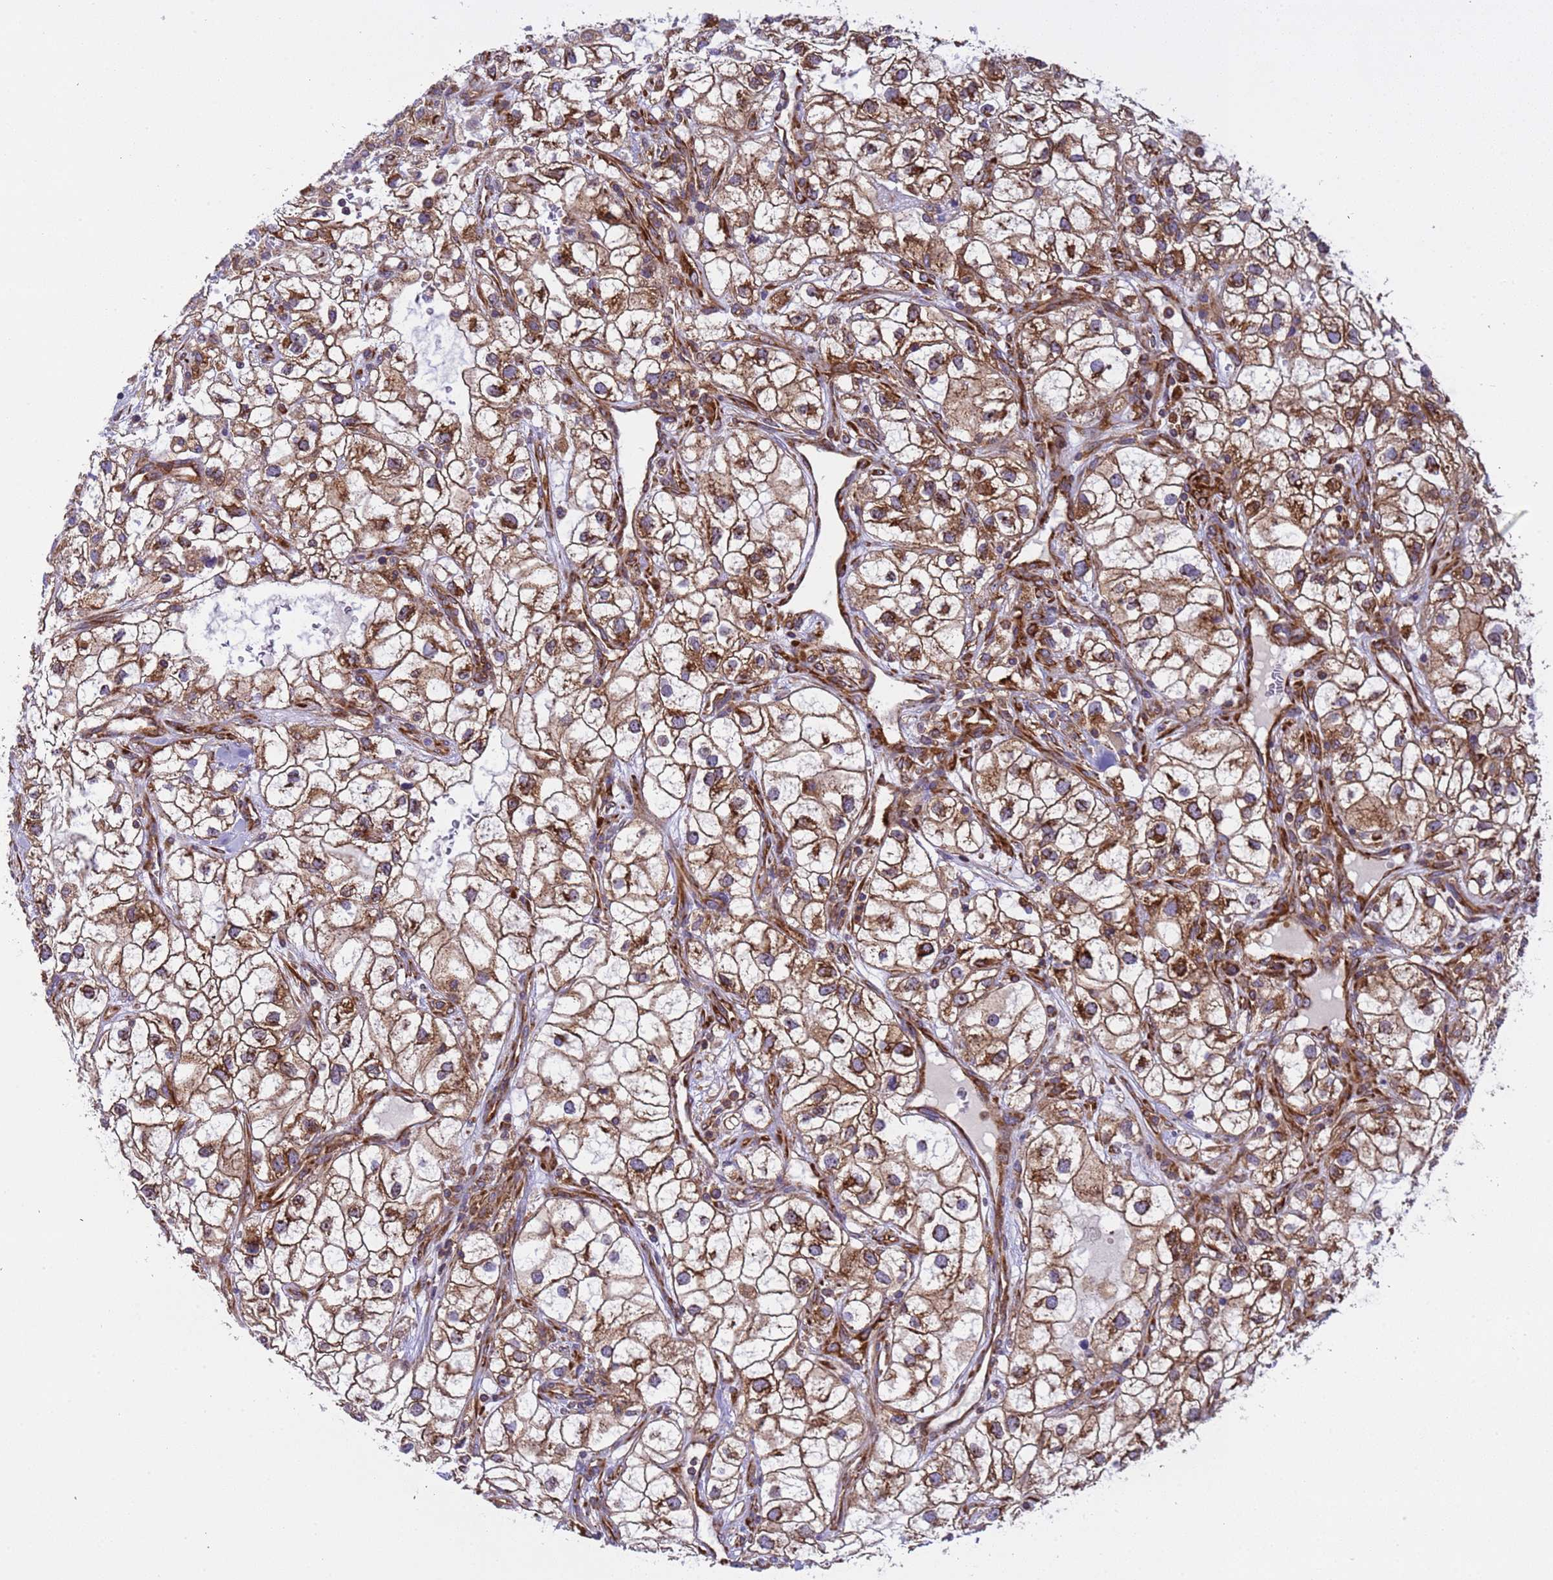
{"staining": {"intensity": "strong", "quantity": ">75%", "location": "cytoplasmic/membranous"}, "tissue": "renal cancer", "cell_type": "Tumor cells", "image_type": "cancer", "snomed": [{"axis": "morphology", "description": "Adenocarcinoma, NOS"}, {"axis": "topography", "description": "Kidney"}], "caption": "Human renal adenocarcinoma stained for a protein (brown) demonstrates strong cytoplasmic/membranous positive staining in about >75% of tumor cells.", "gene": "RPL36", "patient": {"sex": "male", "age": 59}}